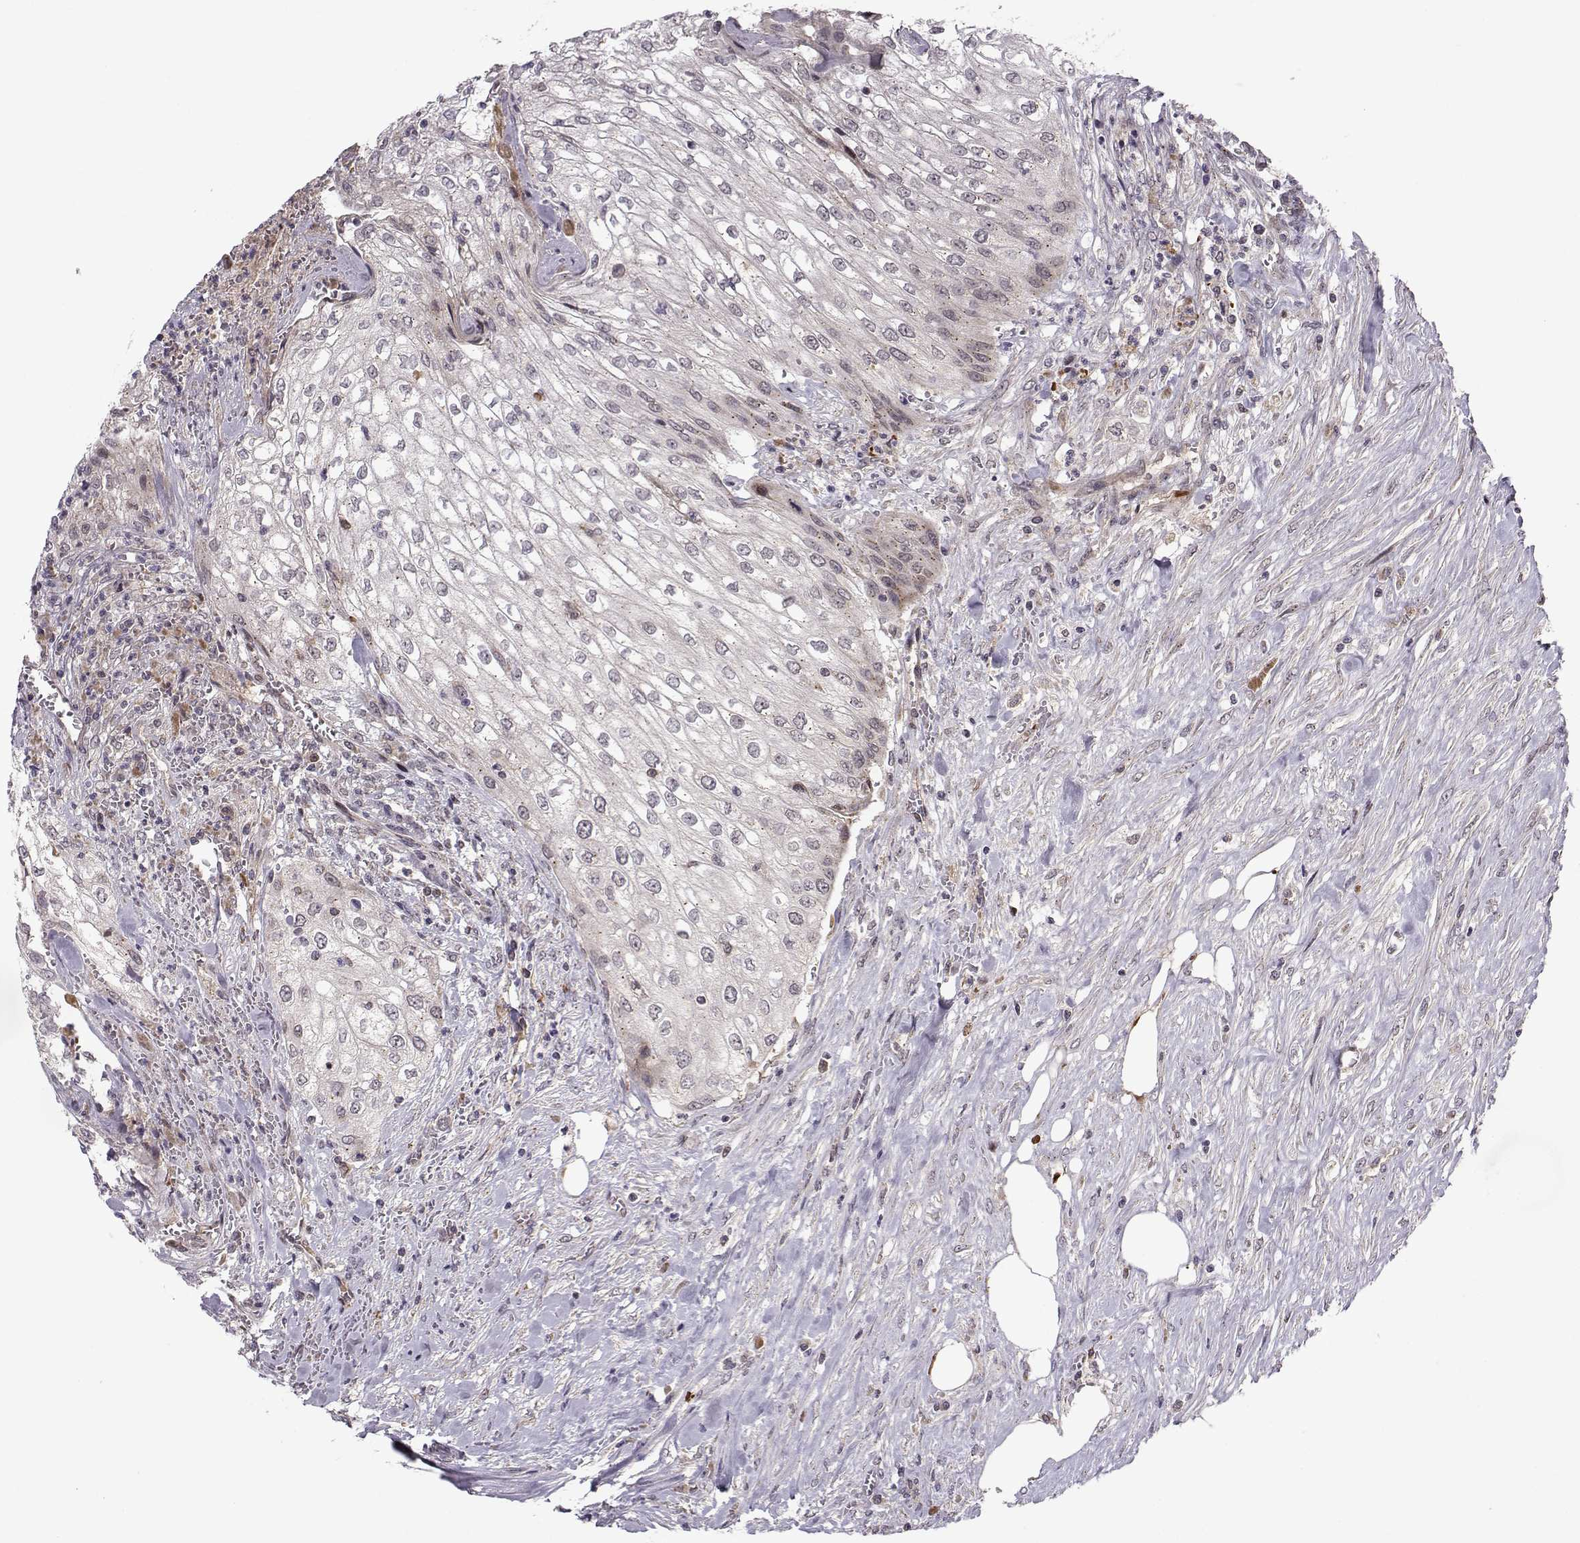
{"staining": {"intensity": "negative", "quantity": "none", "location": "none"}, "tissue": "urothelial cancer", "cell_type": "Tumor cells", "image_type": "cancer", "snomed": [{"axis": "morphology", "description": "Urothelial carcinoma, High grade"}, {"axis": "topography", "description": "Urinary bladder"}], "caption": "Immunohistochemistry (IHC) of urothelial cancer reveals no expression in tumor cells.", "gene": "NECAB3", "patient": {"sex": "male", "age": 62}}